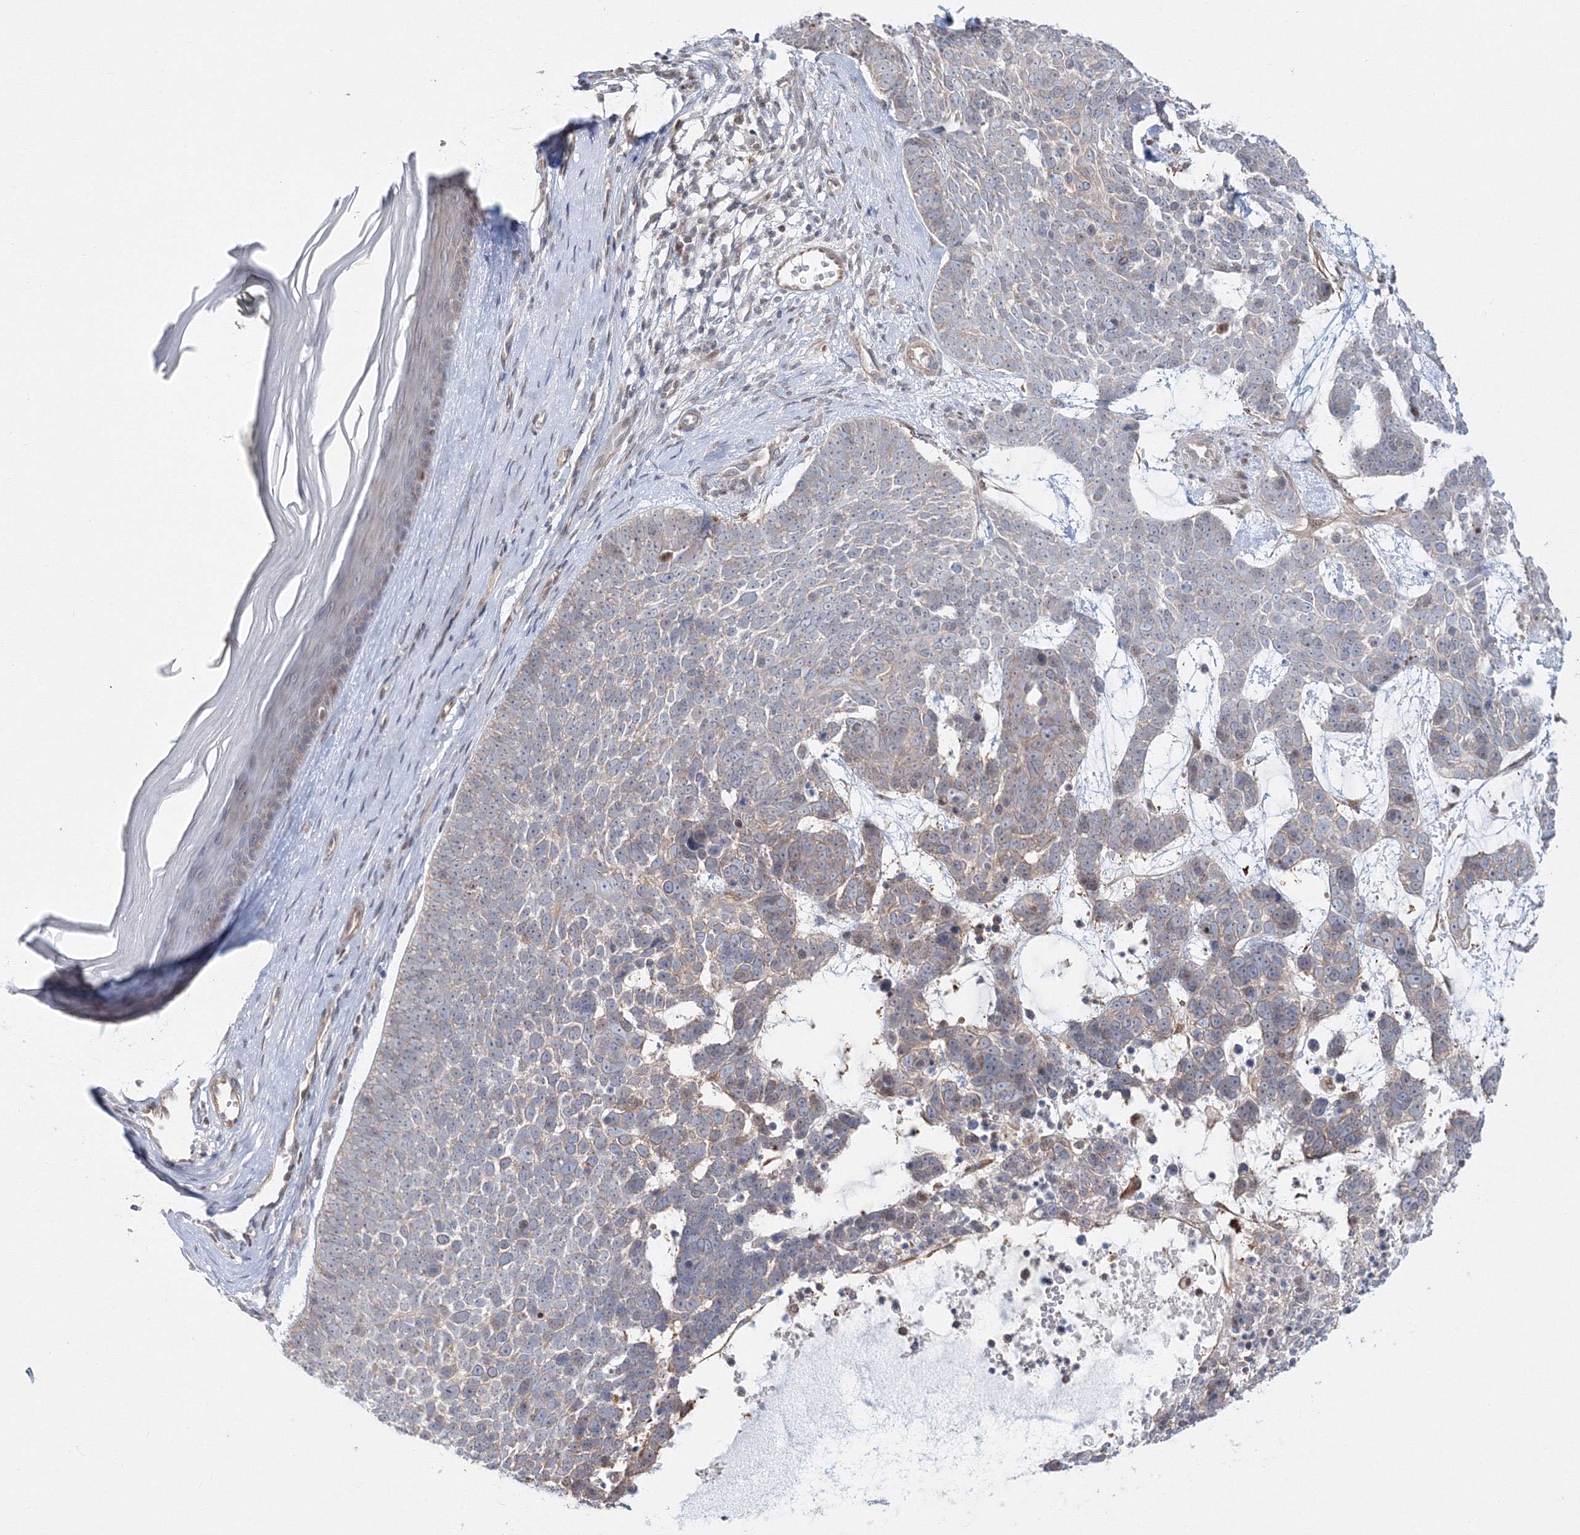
{"staining": {"intensity": "weak", "quantity": "<25%", "location": "cytoplasmic/membranous"}, "tissue": "skin cancer", "cell_type": "Tumor cells", "image_type": "cancer", "snomed": [{"axis": "morphology", "description": "Basal cell carcinoma"}, {"axis": "topography", "description": "Skin"}], "caption": "DAB (3,3'-diaminobenzidine) immunohistochemical staining of skin cancer demonstrates no significant positivity in tumor cells. (DAB immunohistochemistry, high magnification).", "gene": "ARHGAP21", "patient": {"sex": "female", "age": 81}}